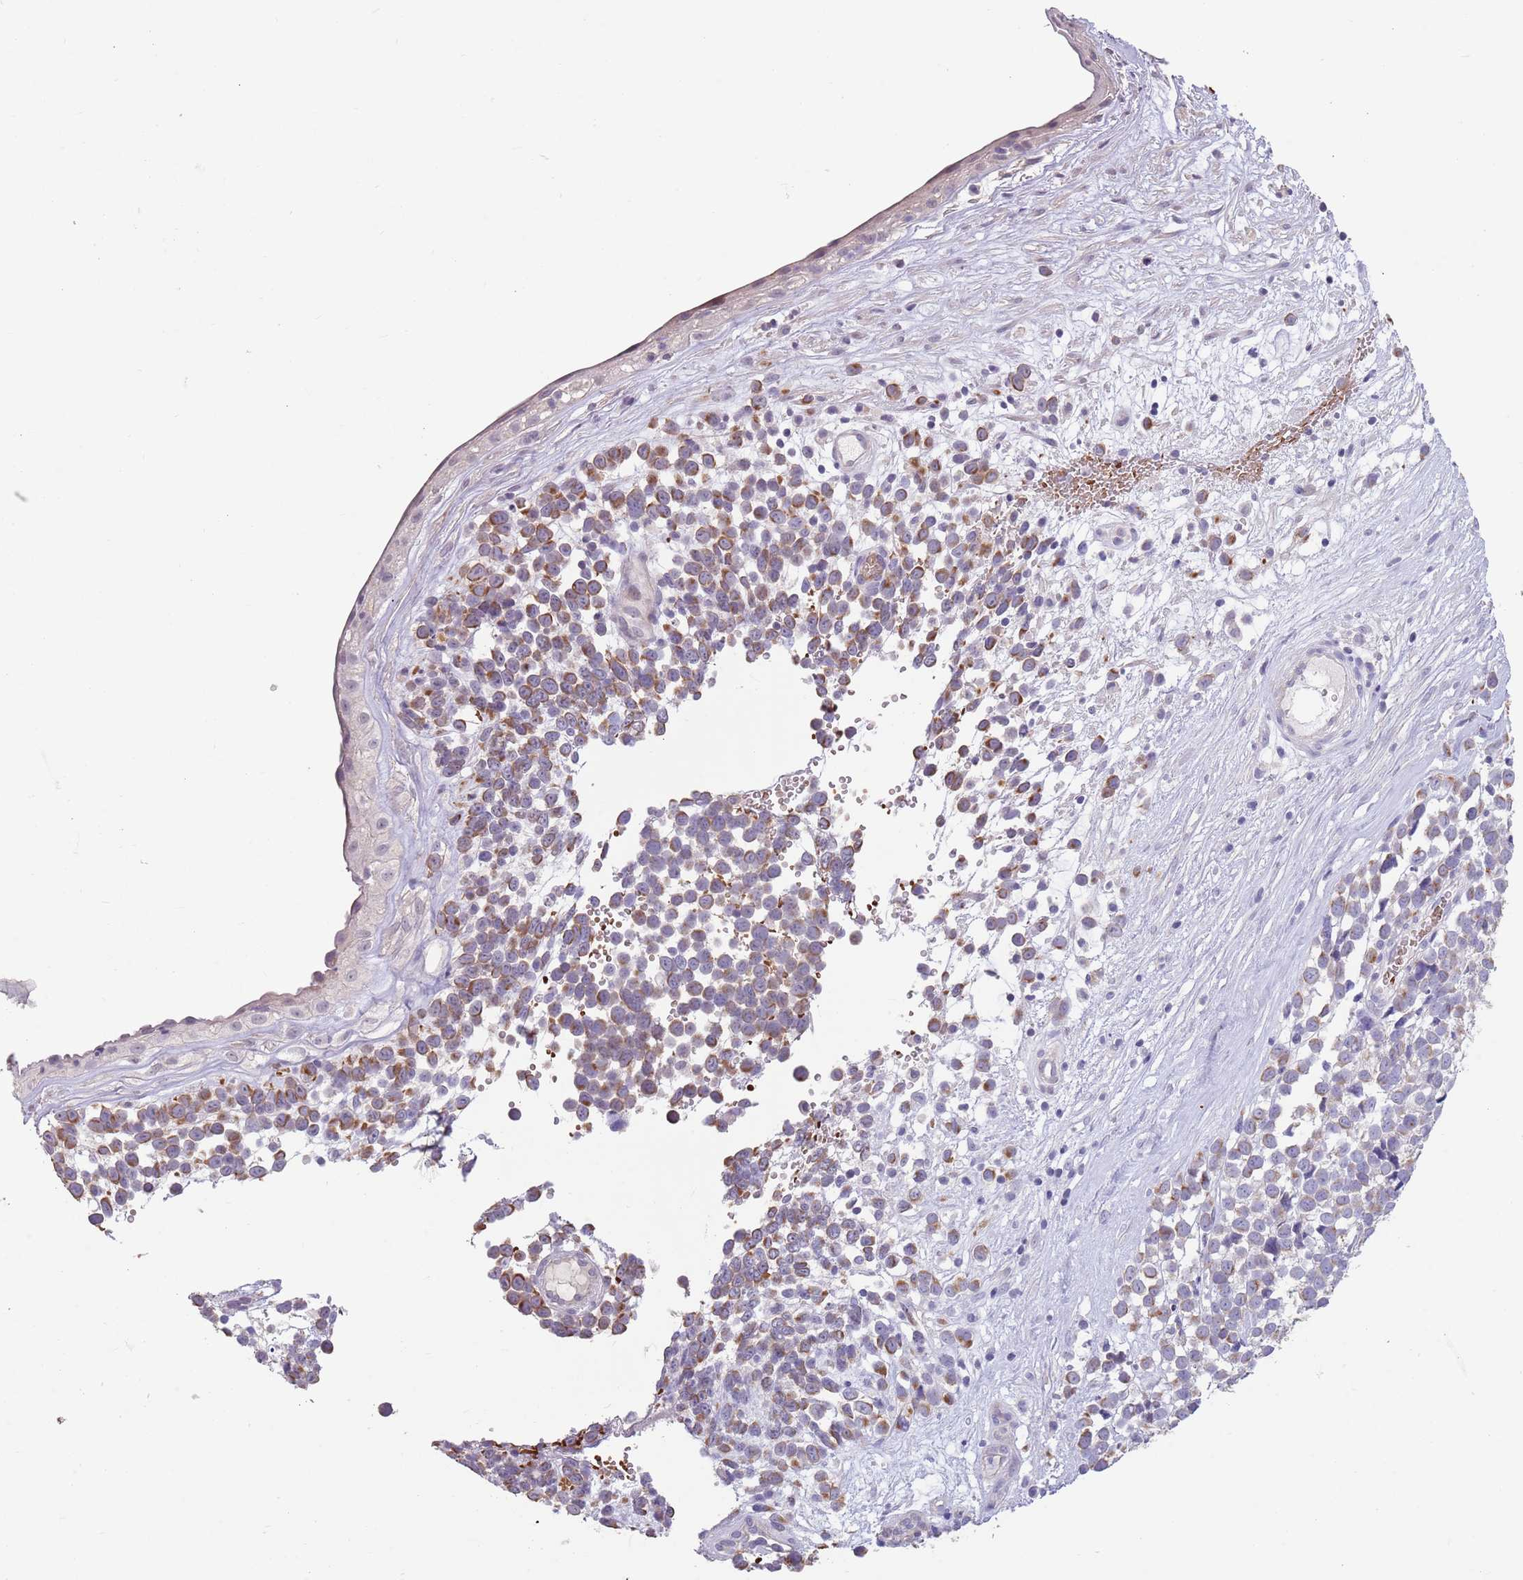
{"staining": {"intensity": "negative", "quantity": "none", "location": "none"}, "tissue": "melanoma", "cell_type": "Tumor cells", "image_type": "cancer", "snomed": [{"axis": "morphology", "description": "Malignant melanoma, NOS"}, {"axis": "topography", "description": "Nose, NOS"}], "caption": "An immunohistochemistry micrograph of malignant melanoma is shown. There is no staining in tumor cells of malignant melanoma.", "gene": "ZNF14", "patient": {"sex": "female", "age": 48}}